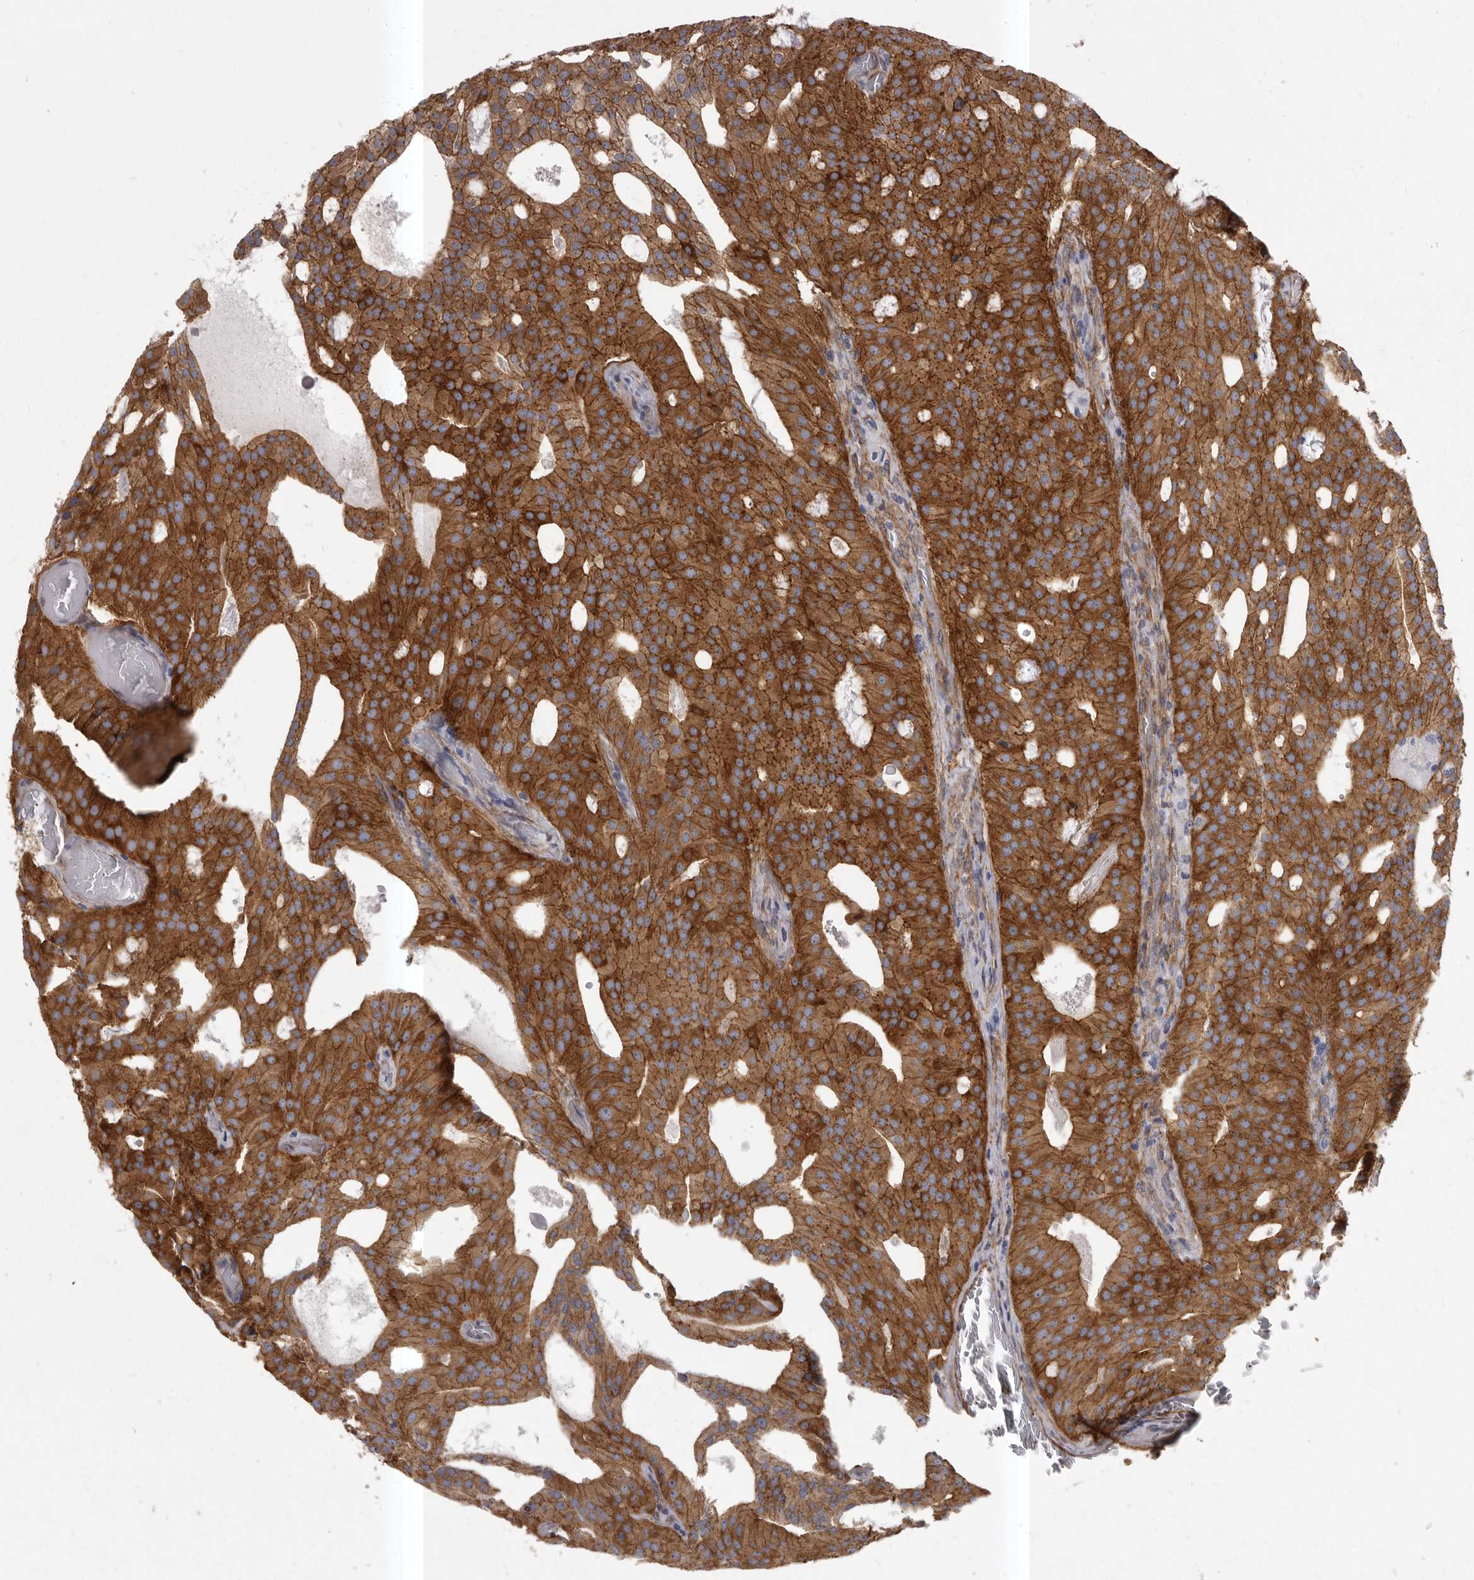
{"staining": {"intensity": "strong", "quantity": ">75%", "location": "cytoplasmic/membranous"}, "tissue": "prostate cancer", "cell_type": "Tumor cells", "image_type": "cancer", "snomed": [{"axis": "morphology", "description": "Adenocarcinoma, Medium grade"}, {"axis": "topography", "description": "Prostate"}], "caption": "Brown immunohistochemical staining in prostate adenocarcinoma (medium-grade) shows strong cytoplasmic/membranous positivity in approximately >75% of tumor cells. The protein of interest is shown in brown color, while the nuclei are stained blue.", "gene": "ENAH", "patient": {"sex": "male", "age": 88}}